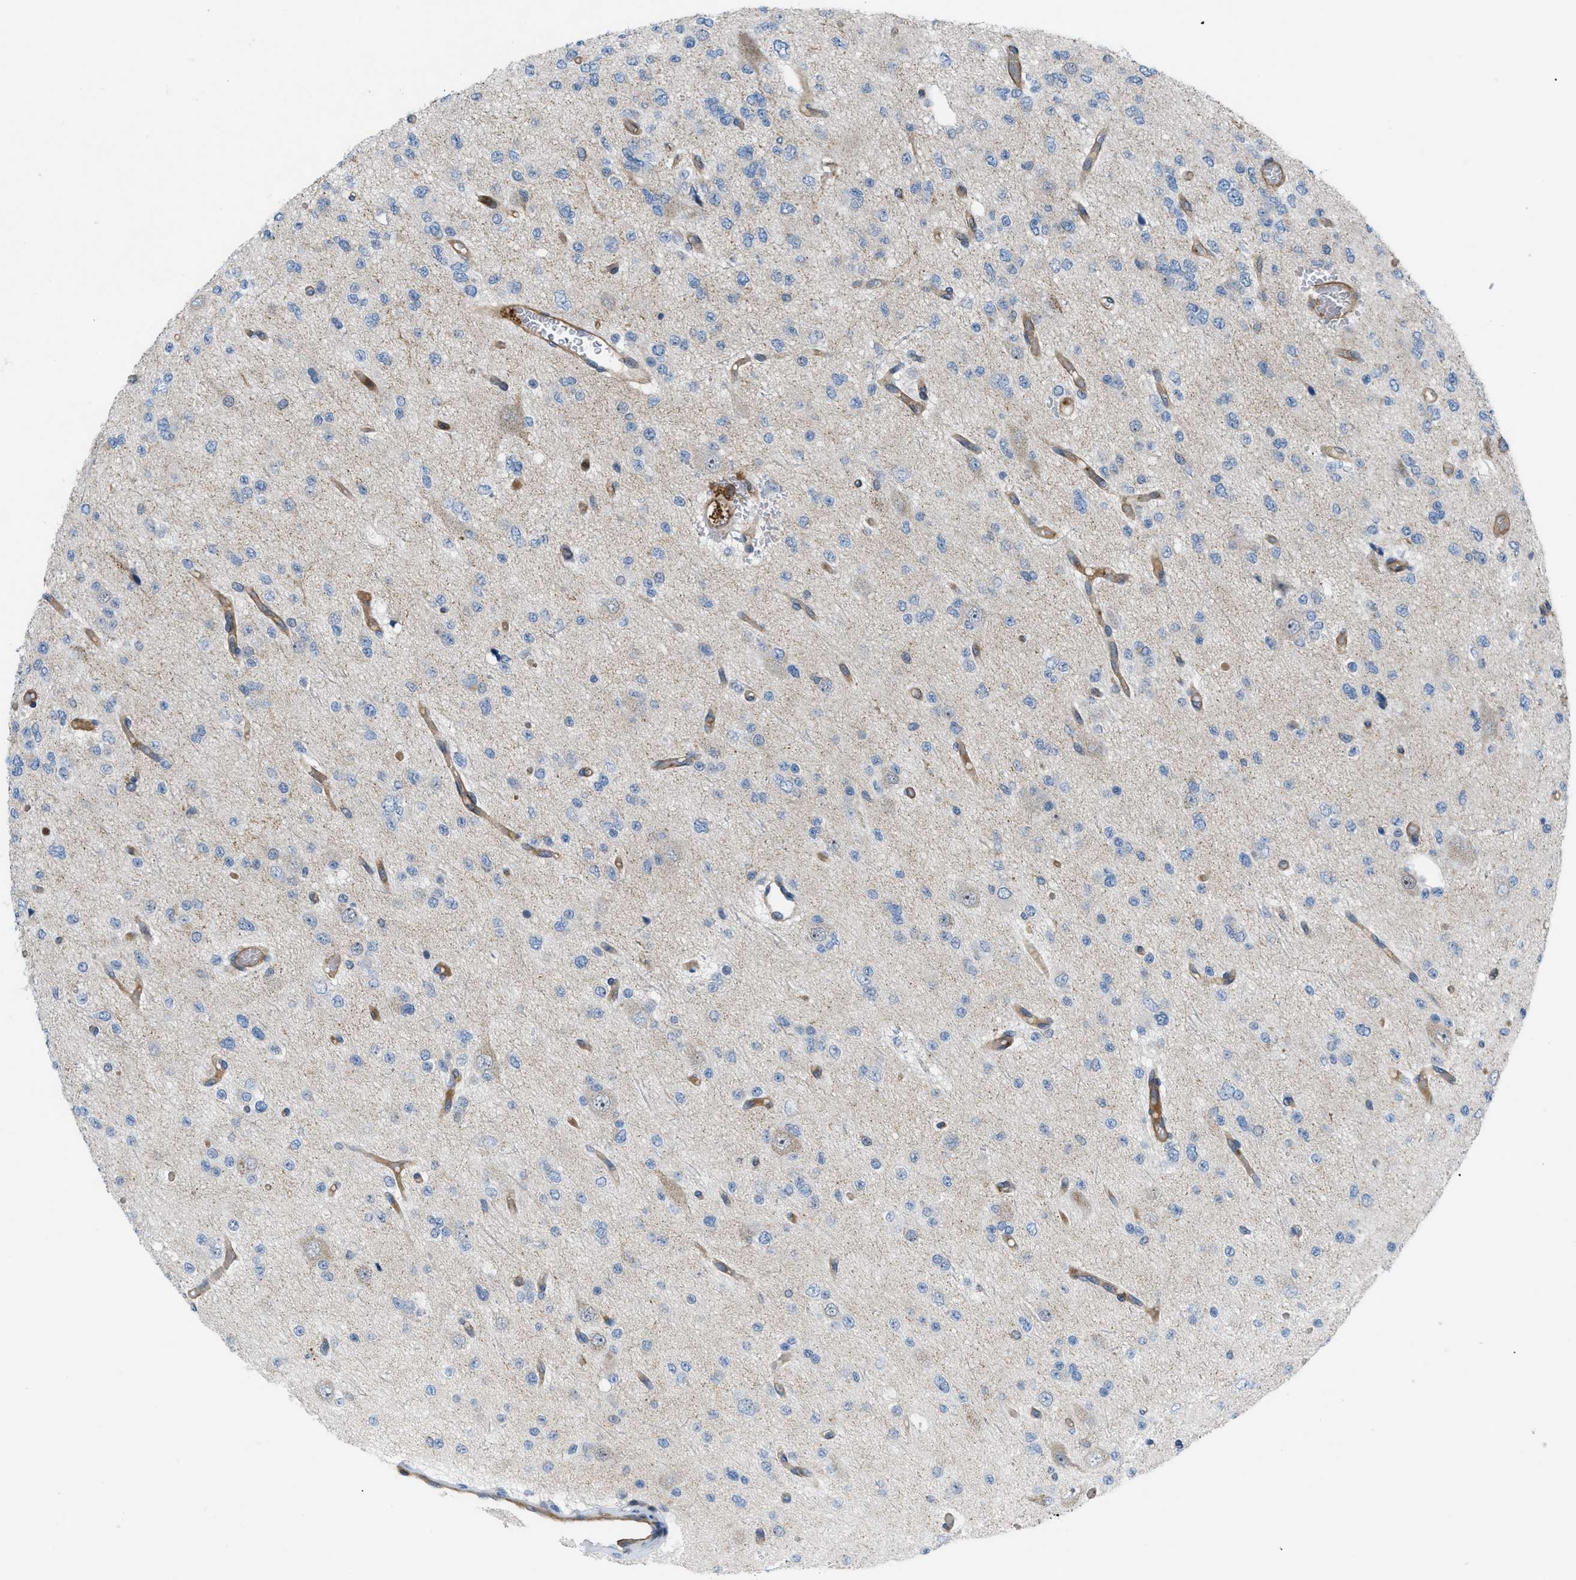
{"staining": {"intensity": "negative", "quantity": "none", "location": "none"}, "tissue": "glioma", "cell_type": "Tumor cells", "image_type": "cancer", "snomed": [{"axis": "morphology", "description": "Glioma, malignant, Low grade"}, {"axis": "topography", "description": "Brain"}], "caption": "The micrograph shows no staining of tumor cells in malignant low-grade glioma.", "gene": "ATP2A3", "patient": {"sex": "male", "age": 38}}